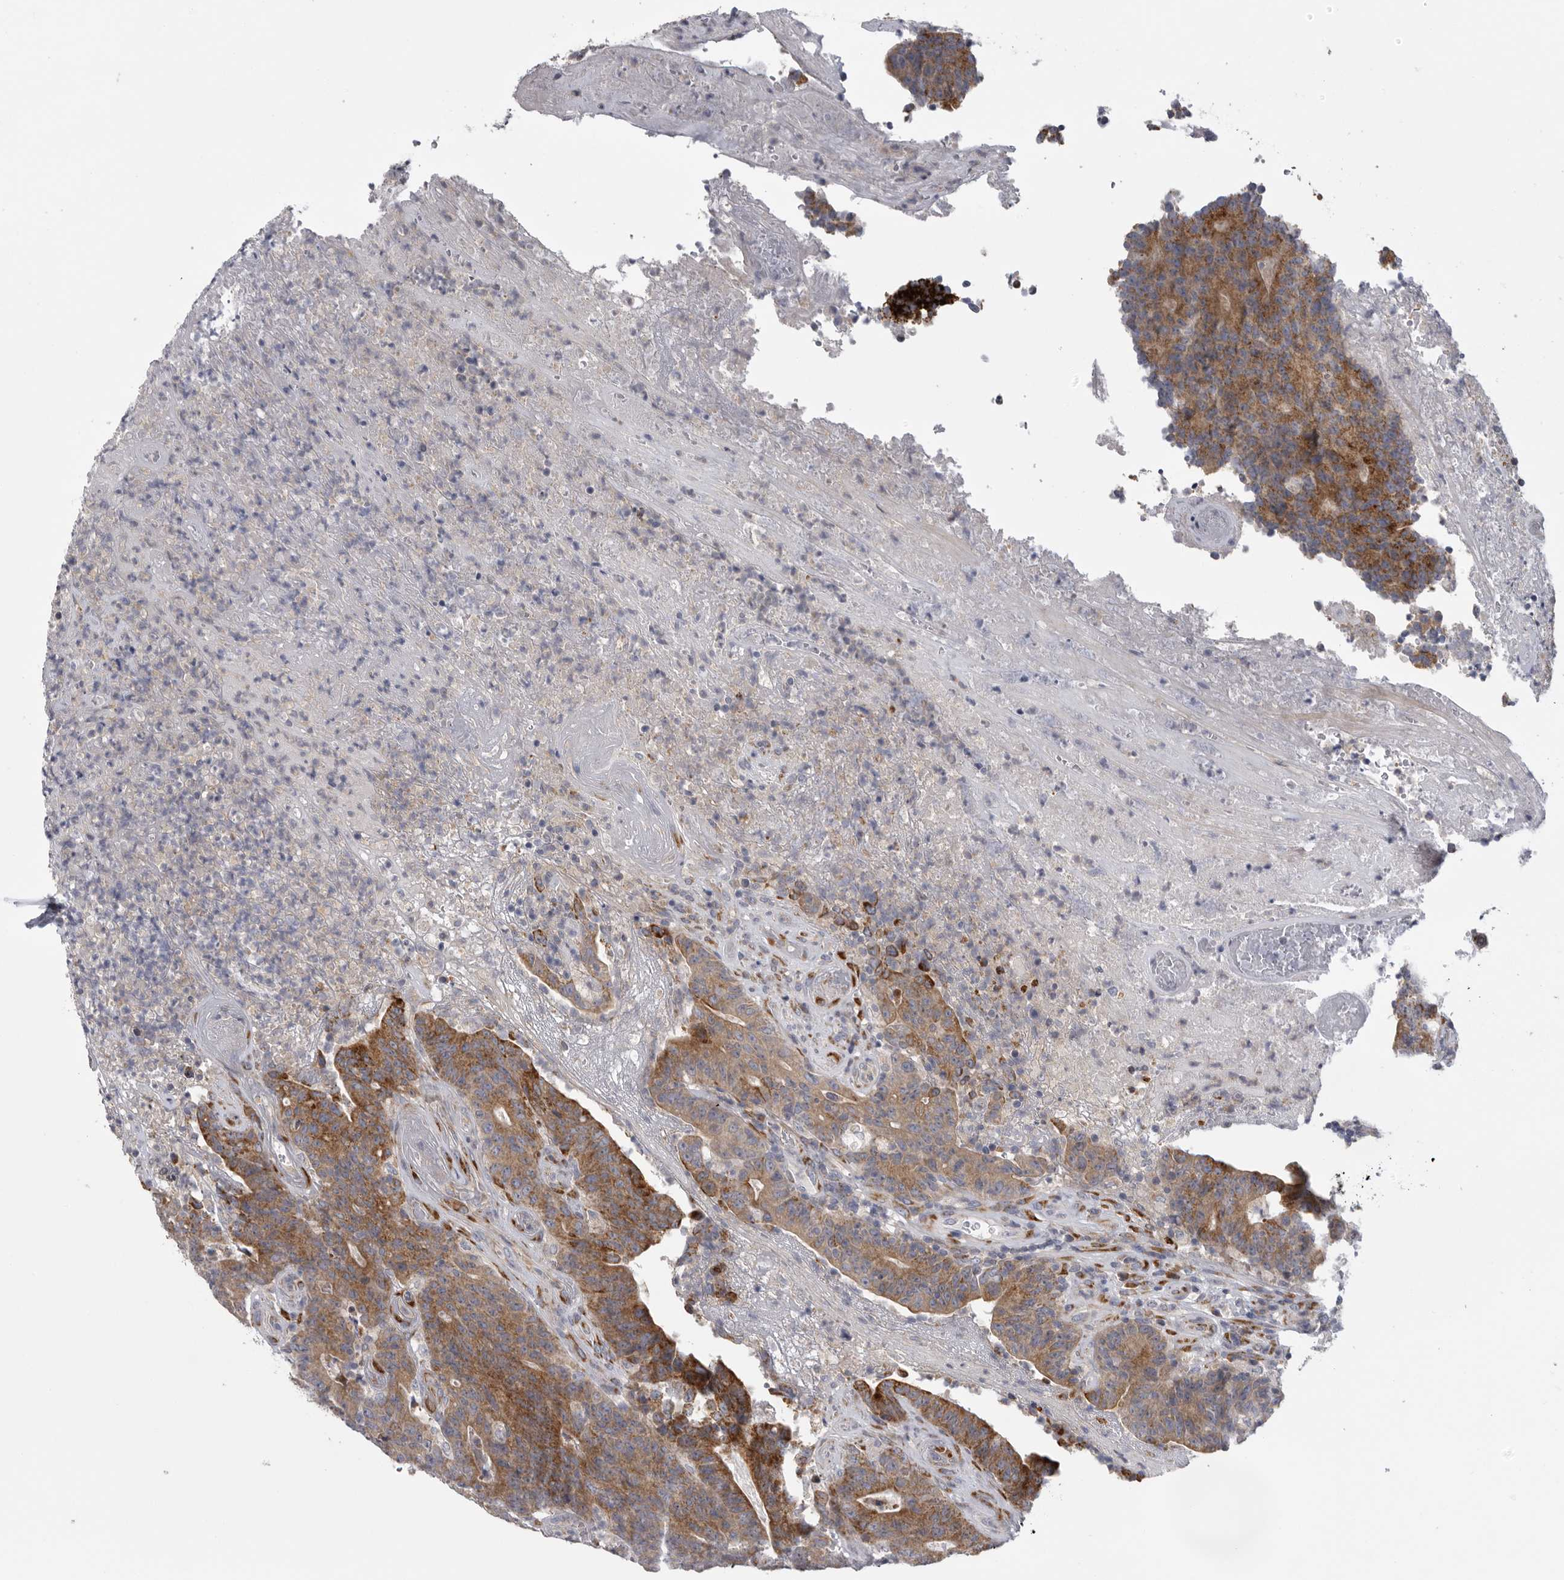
{"staining": {"intensity": "moderate", "quantity": ">75%", "location": "cytoplasmic/membranous"}, "tissue": "colorectal cancer", "cell_type": "Tumor cells", "image_type": "cancer", "snomed": [{"axis": "morphology", "description": "Normal tissue, NOS"}, {"axis": "morphology", "description": "Adenocarcinoma, NOS"}, {"axis": "topography", "description": "Colon"}], "caption": "IHC photomicrograph of neoplastic tissue: human adenocarcinoma (colorectal) stained using immunohistochemistry (IHC) demonstrates medium levels of moderate protein expression localized specifically in the cytoplasmic/membranous of tumor cells, appearing as a cytoplasmic/membranous brown color.", "gene": "USP24", "patient": {"sex": "female", "age": 75}}